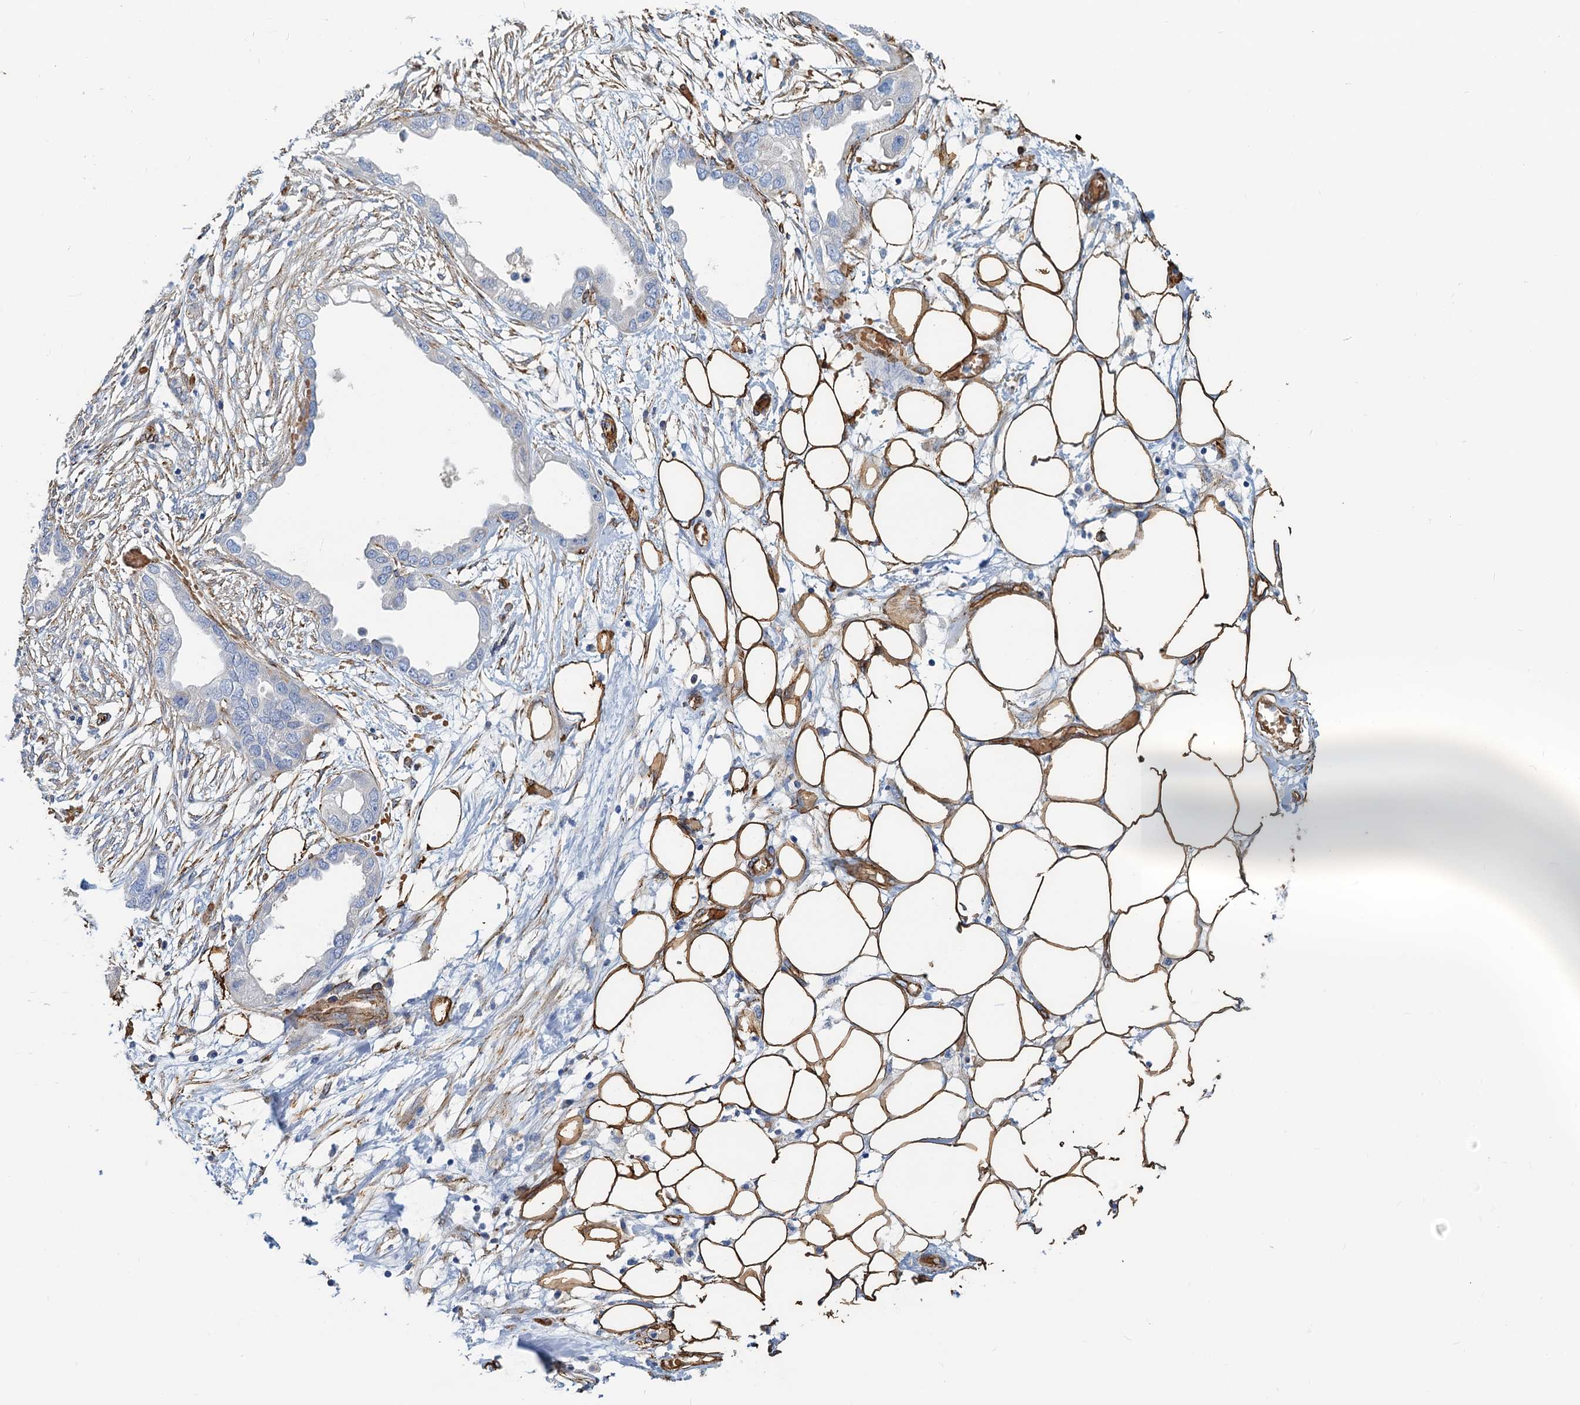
{"staining": {"intensity": "negative", "quantity": "none", "location": "none"}, "tissue": "endometrial cancer", "cell_type": "Tumor cells", "image_type": "cancer", "snomed": [{"axis": "morphology", "description": "Adenocarcinoma, NOS"}, {"axis": "morphology", "description": "Adenocarcinoma, metastatic, NOS"}, {"axis": "topography", "description": "Adipose tissue"}, {"axis": "topography", "description": "Endometrium"}], "caption": "Endometrial cancer stained for a protein using immunohistochemistry exhibits no positivity tumor cells.", "gene": "DGKG", "patient": {"sex": "female", "age": 67}}